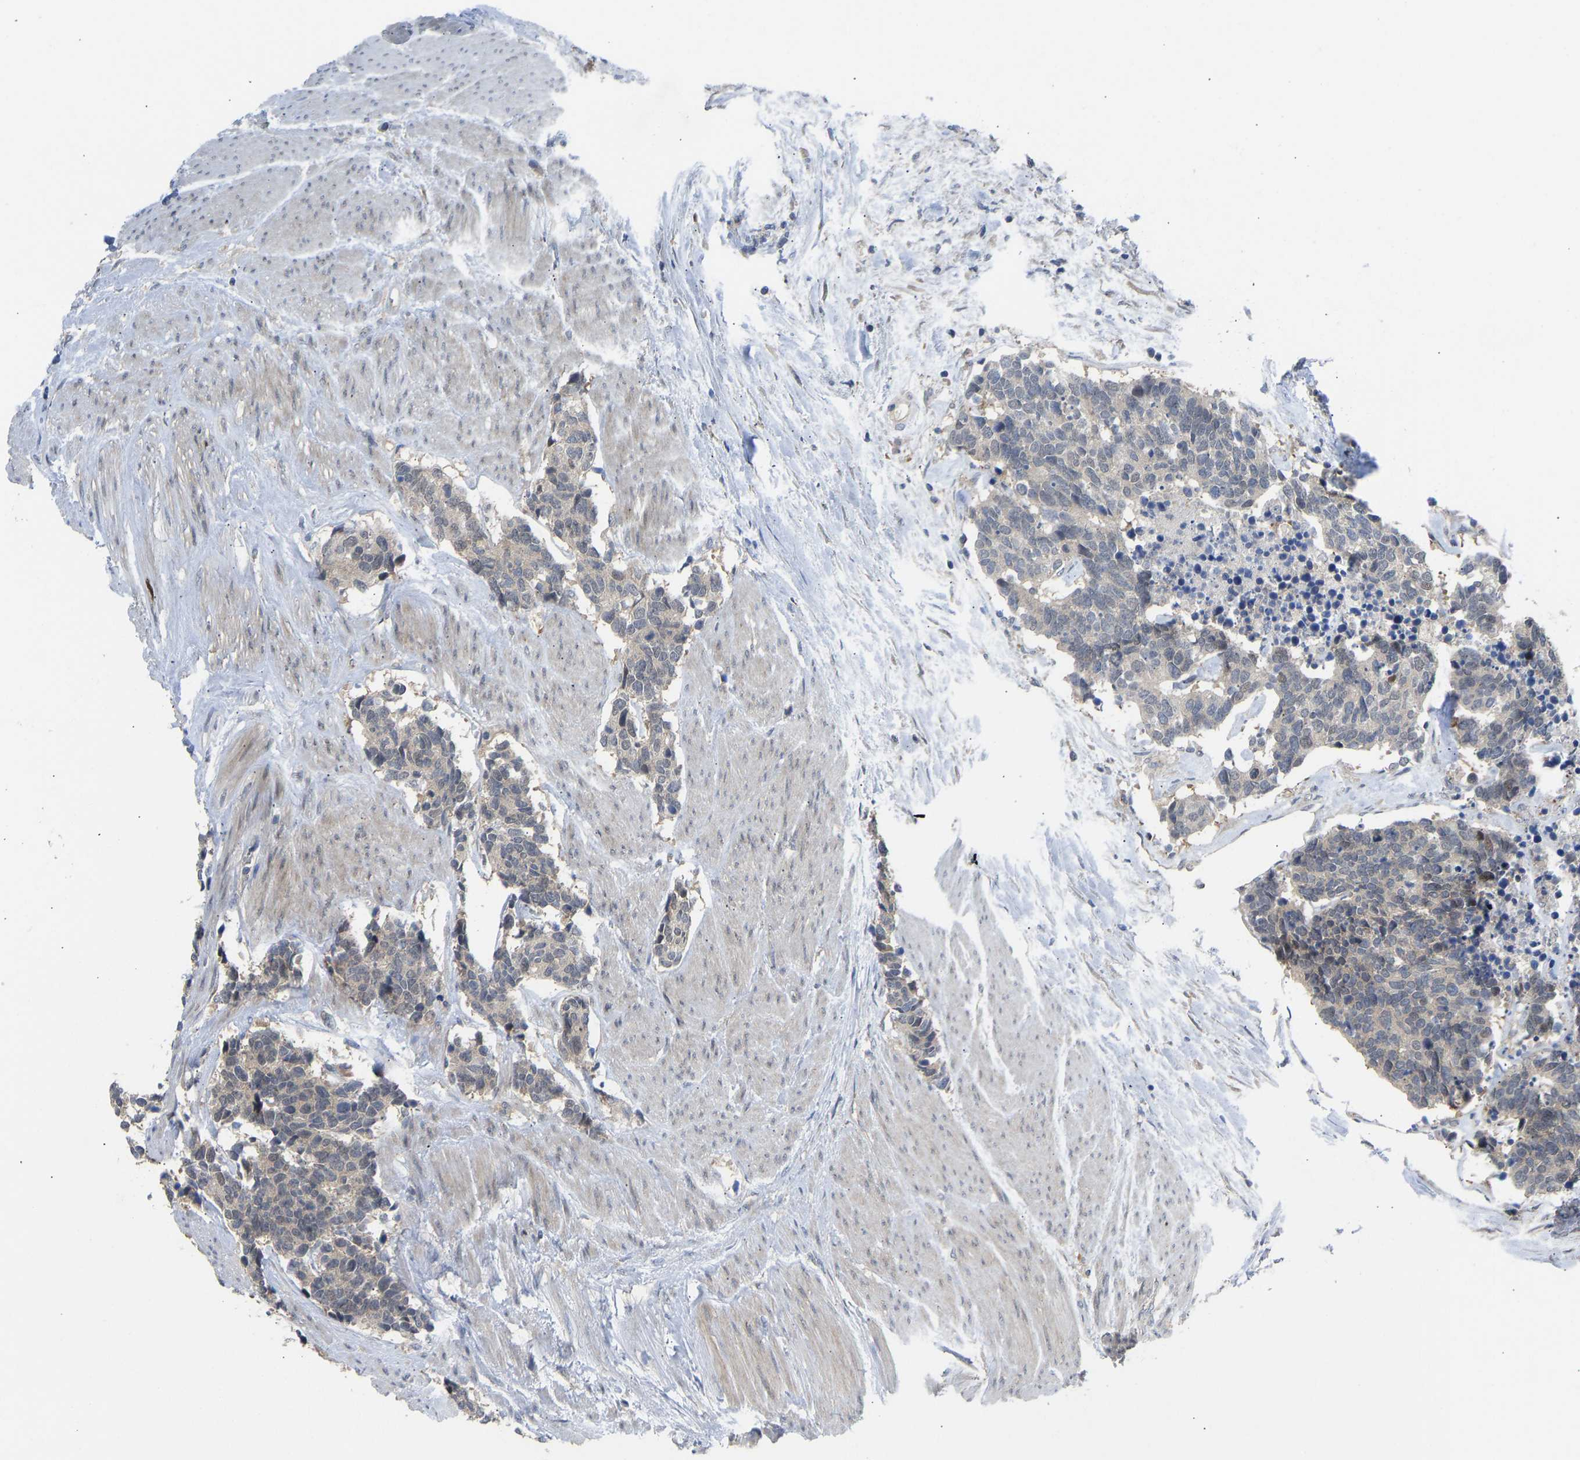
{"staining": {"intensity": "weak", "quantity": "<25%", "location": "nuclear"}, "tissue": "carcinoid", "cell_type": "Tumor cells", "image_type": "cancer", "snomed": [{"axis": "morphology", "description": "Carcinoma, NOS"}, {"axis": "morphology", "description": "Carcinoid, malignant, NOS"}, {"axis": "topography", "description": "Urinary bladder"}], "caption": "Immunohistochemistry image of carcinoid stained for a protein (brown), which shows no positivity in tumor cells.", "gene": "ZNF251", "patient": {"sex": "male", "age": 57}}